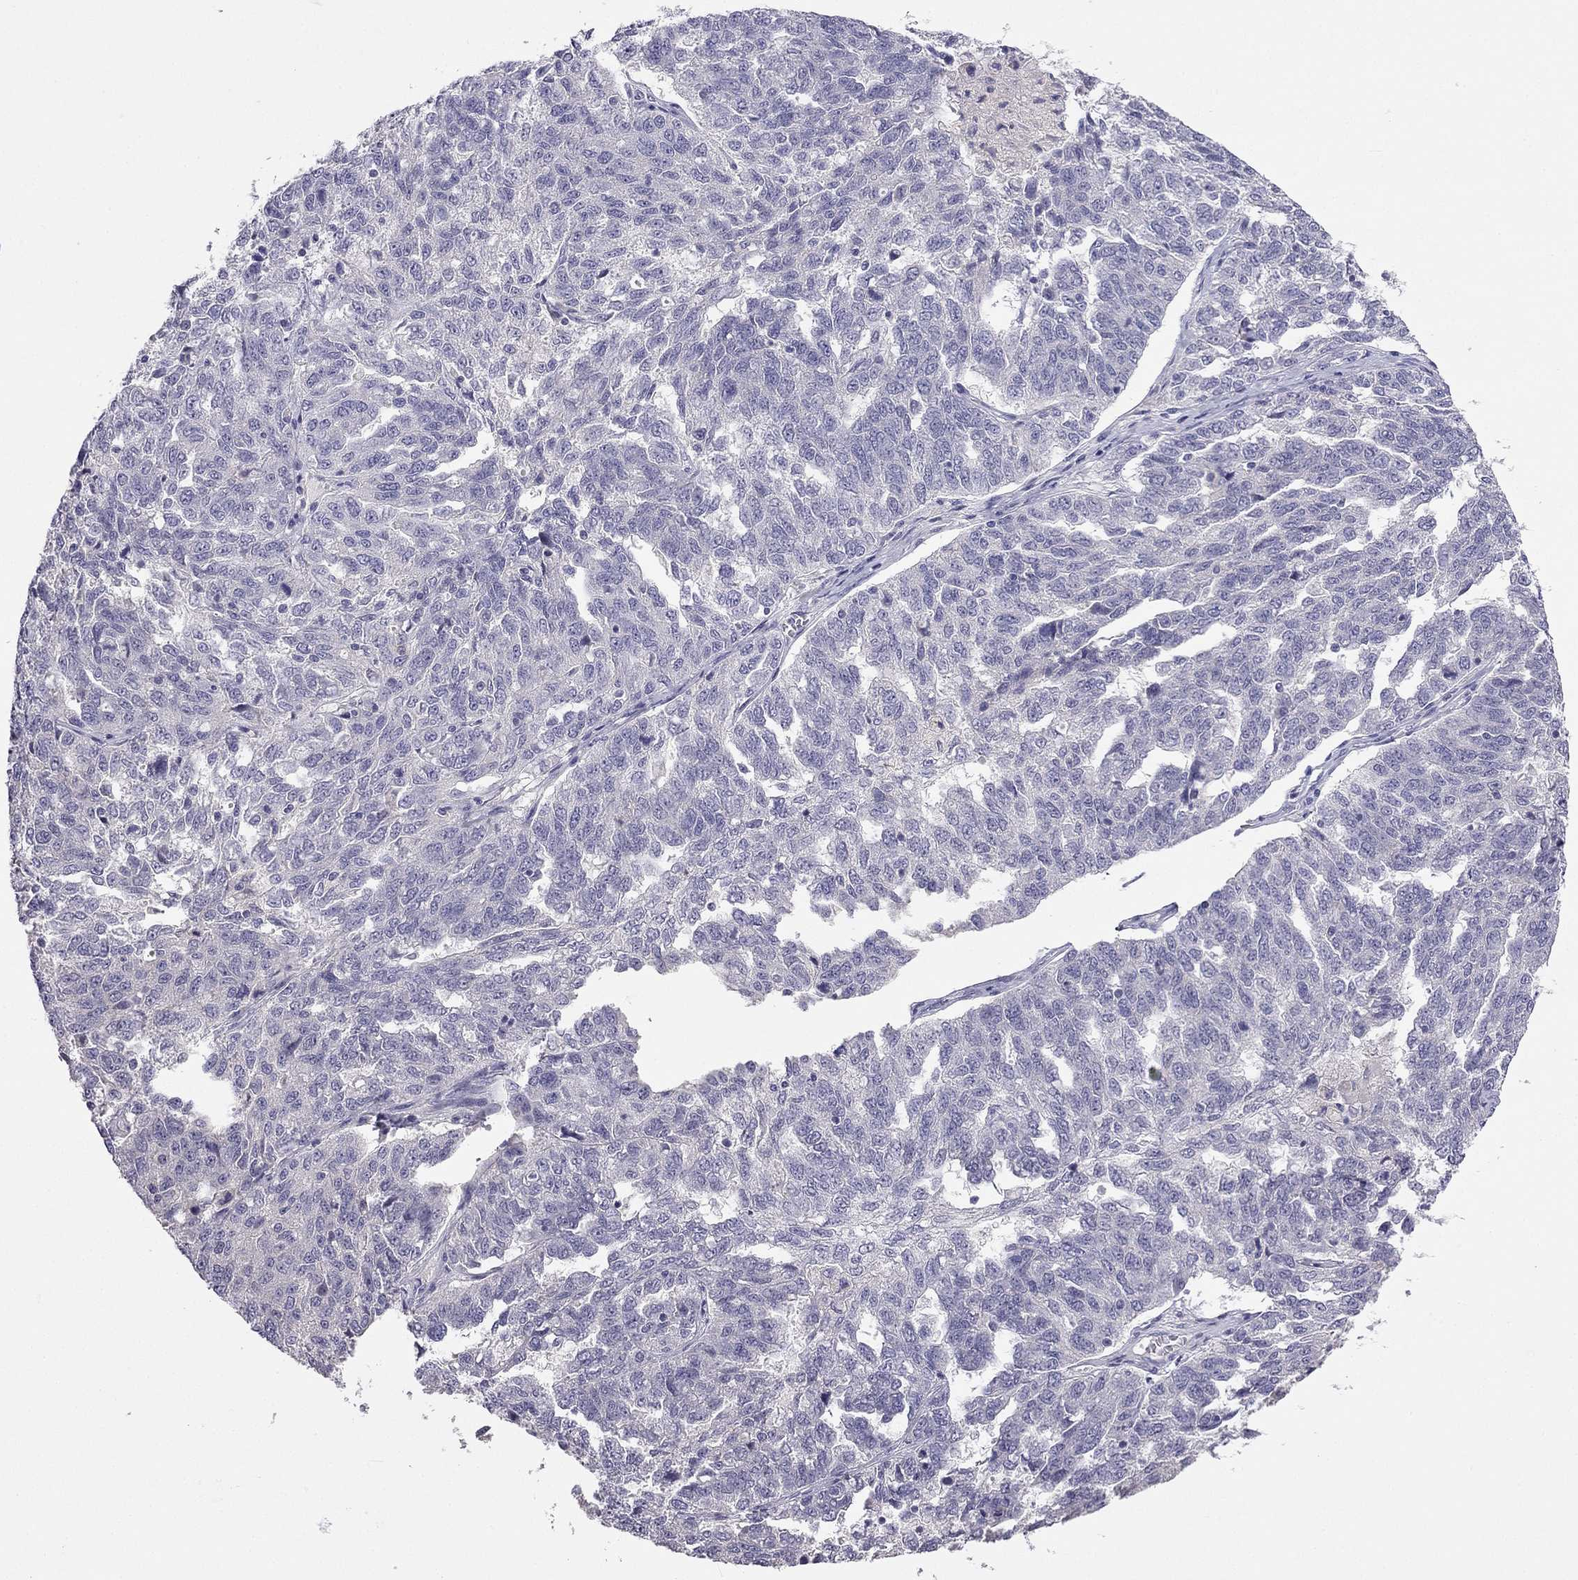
{"staining": {"intensity": "negative", "quantity": "none", "location": "none"}, "tissue": "ovarian cancer", "cell_type": "Tumor cells", "image_type": "cancer", "snomed": [{"axis": "morphology", "description": "Cystadenocarcinoma, serous, NOS"}, {"axis": "topography", "description": "Ovary"}], "caption": "An image of human serous cystadenocarcinoma (ovarian) is negative for staining in tumor cells. (IHC, brightfield microscopy, high magnification).", "gene": "C16orf89", "patient": {"sex": "female", "age": 71}}